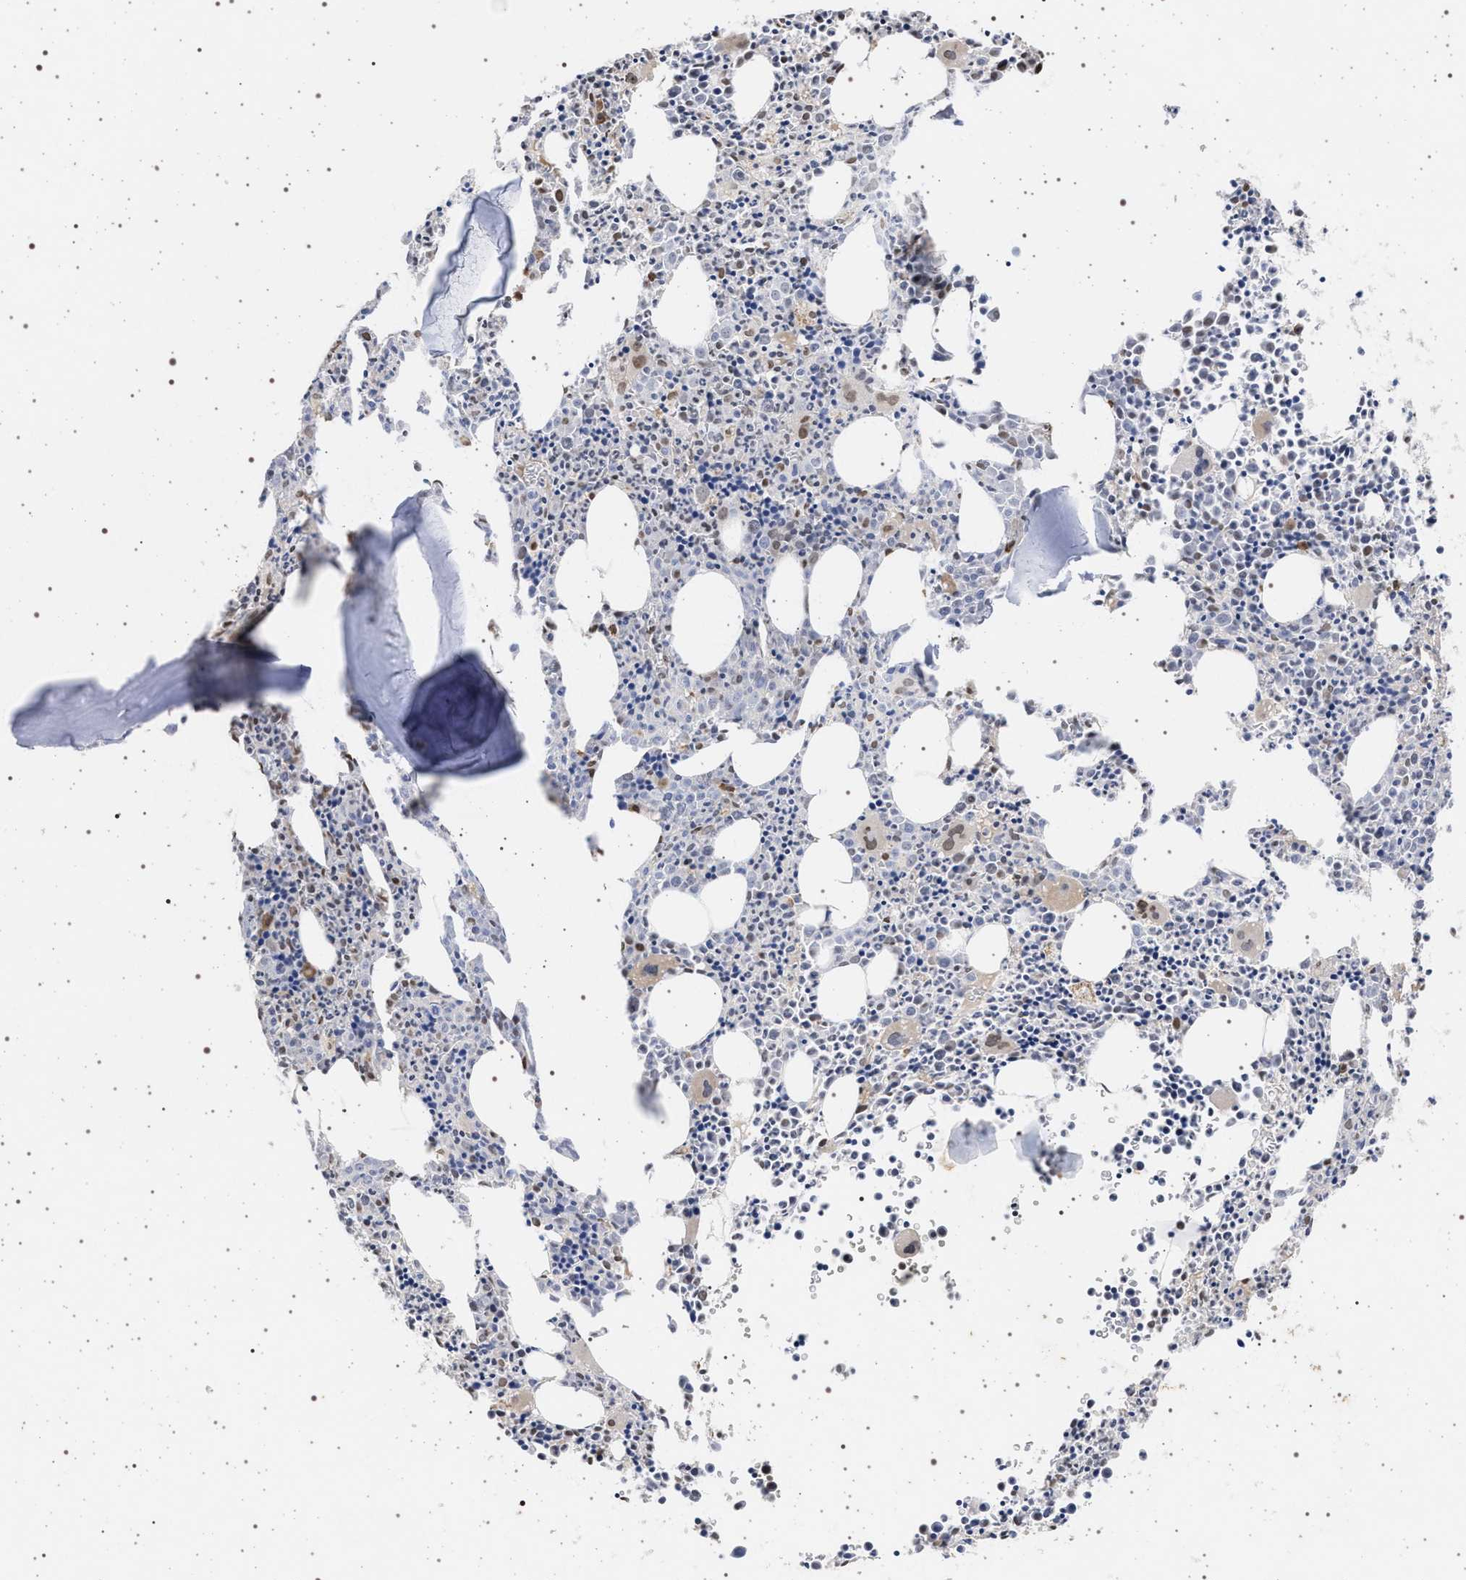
{"staining": {"intensity": "moderate", "quantity": "25%-75%", "location": "cytoplasmic/membranous,nuclear"}, "tissue": "bone marrow", "cell_type": "Hematopoietic cells", "image_type": "normal", "snomed": [{"axis": "morphology", "description": "Normal tissue, NOS"}, {"axis": "morphology", "description": "Inflammation, NOS"}, {"axis": "topography", "description": "Bone marrow"}], "caption": "Bone marrow was stained to show a protein in brown. There is medium levels of moderate cytoplasmic/membranous,nuclear staining in about 25%-75% of hematopoietic cells.", "gene": "PHF12", "patient": {"sex": "male", "age": 31}}